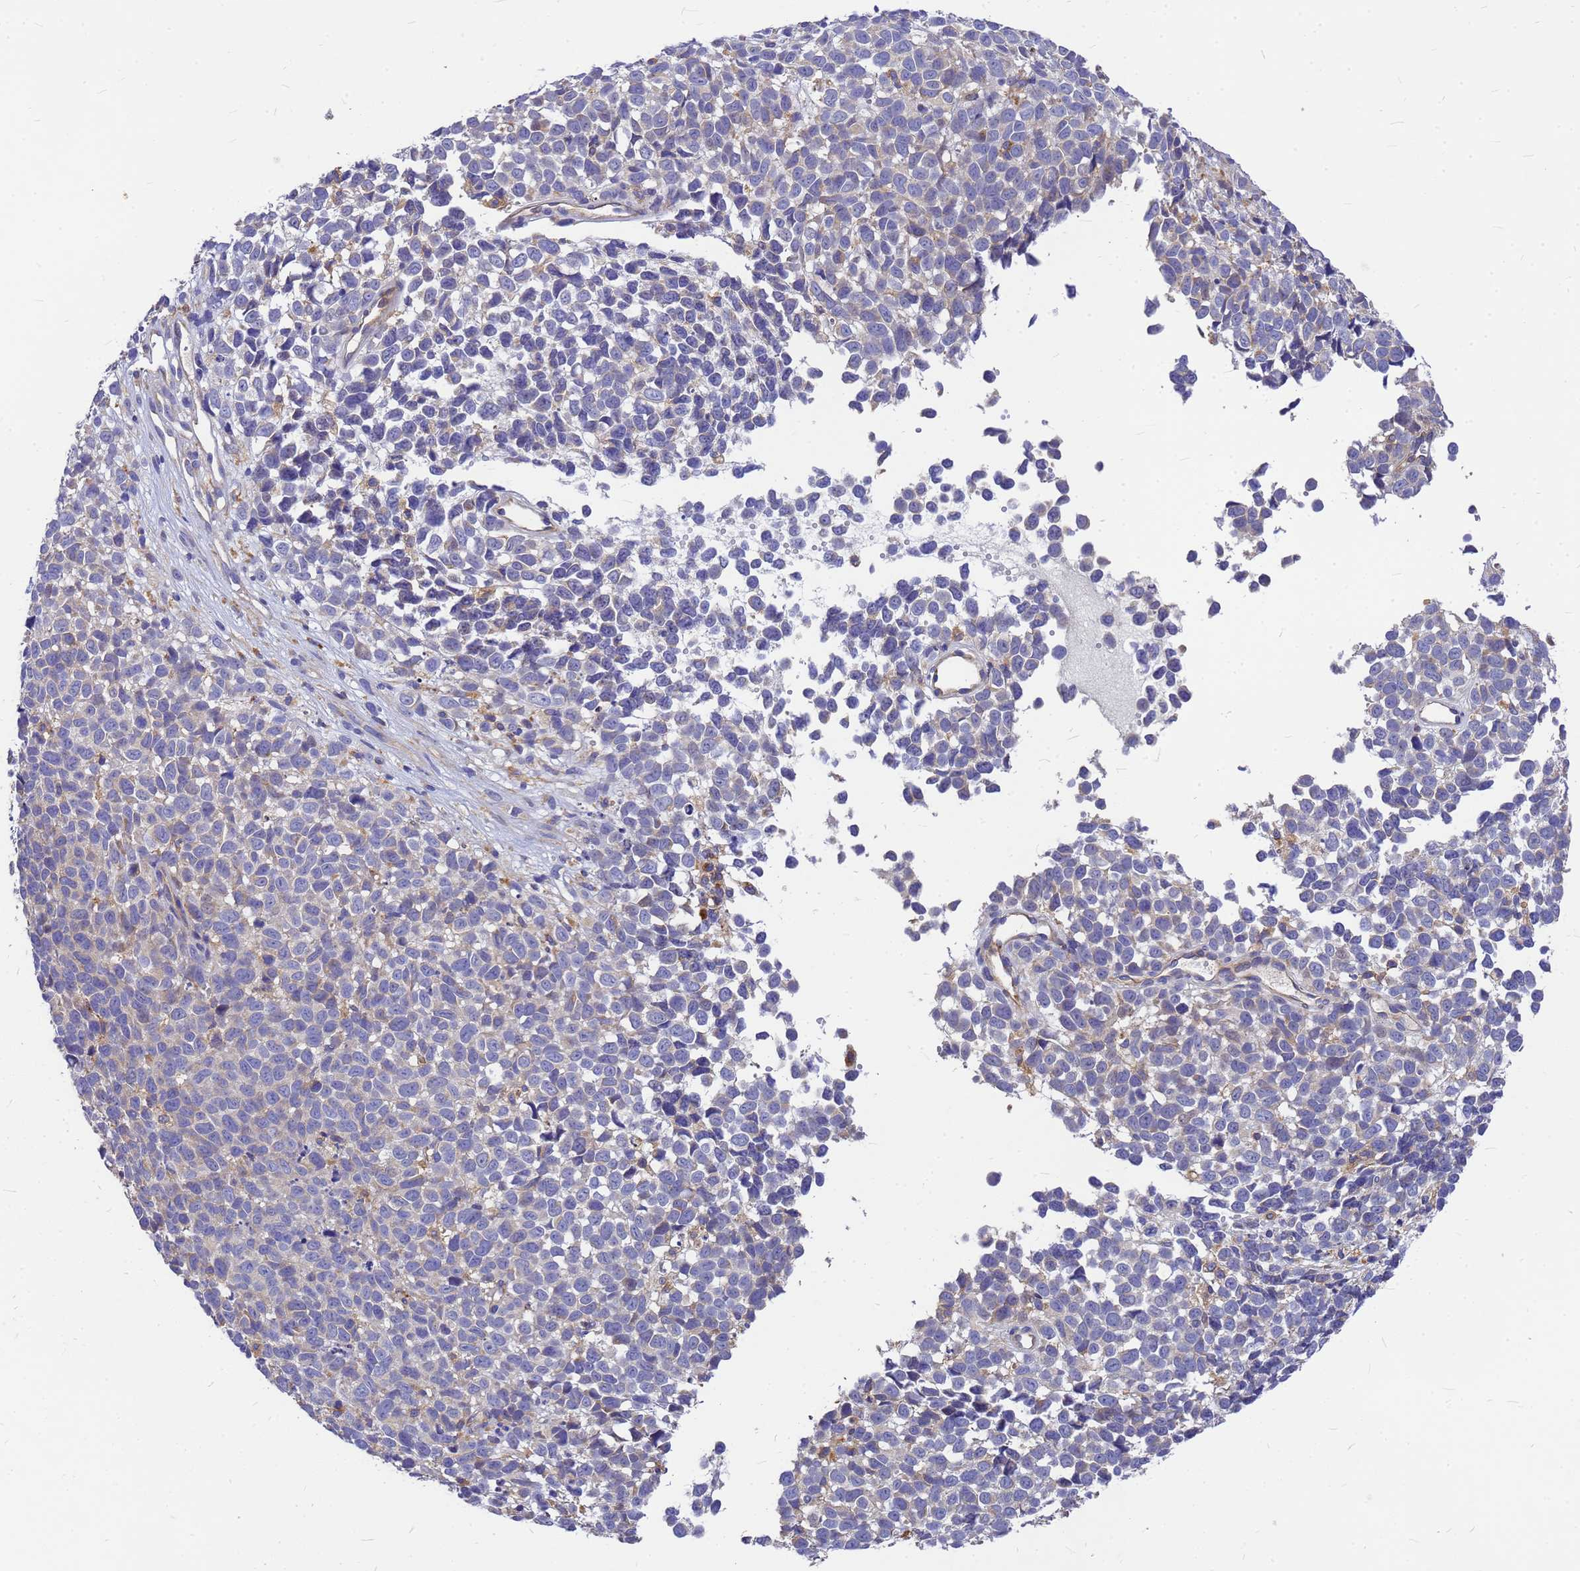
{"staining": {"intensity": "negative", "quantity": "none", "location": "none"}, "tissue": "melanoma", "cell_type": "Tumor cells", "image_type": "cancer", "snomed": [{"axis": "morphology", "description": "Malignant melanoma, NOS"}, {"axis": "topography", "description": "Nose, NOS"}], "caption": "IHC image of neoplastic tissue: human malignant melanoma stained with DAB shows no significant protein staining in tumor cells.", "gene": "FBXW5", "patient": {"sex": "female", "age": 48}}